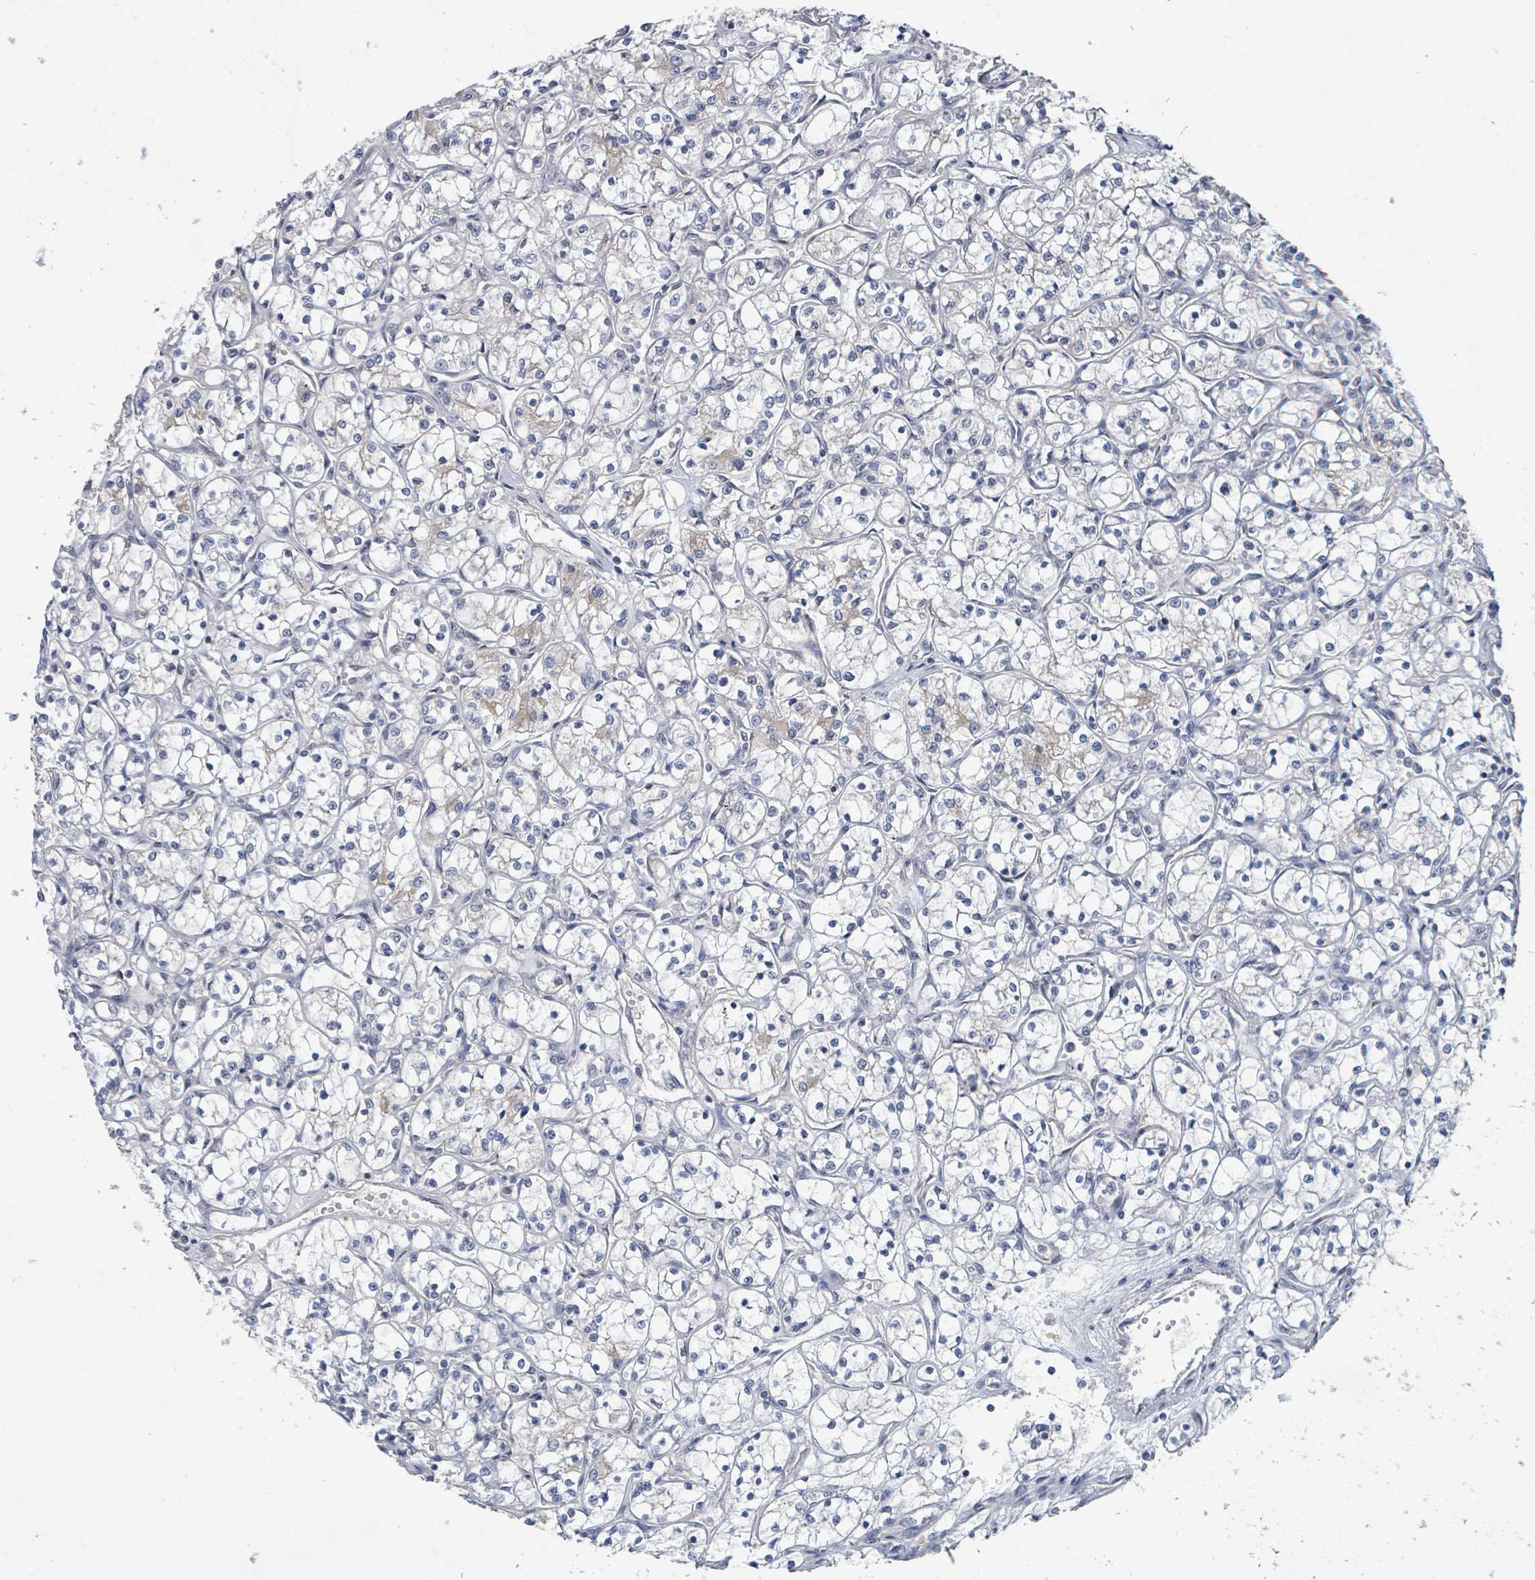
{"staining": {"intensity": "negative", "quantity": "none", "location": "none"}, "tissue": "renal cancer", "cell_type": "Tumor cells", "image_type": "cancer", "snomed": [{"axis": "morphology", "description": "Adenocarcinoma, NOS"}, {"axis": "topography", "description": "Kidney"}], "caption": "A photomicrograph of adenocarcinoma (renal) stained for a protein demonstrates no brown staining in tumor cells.", "gene": "ZBTB14", "patient": {"sex": "female", "age": 69}}